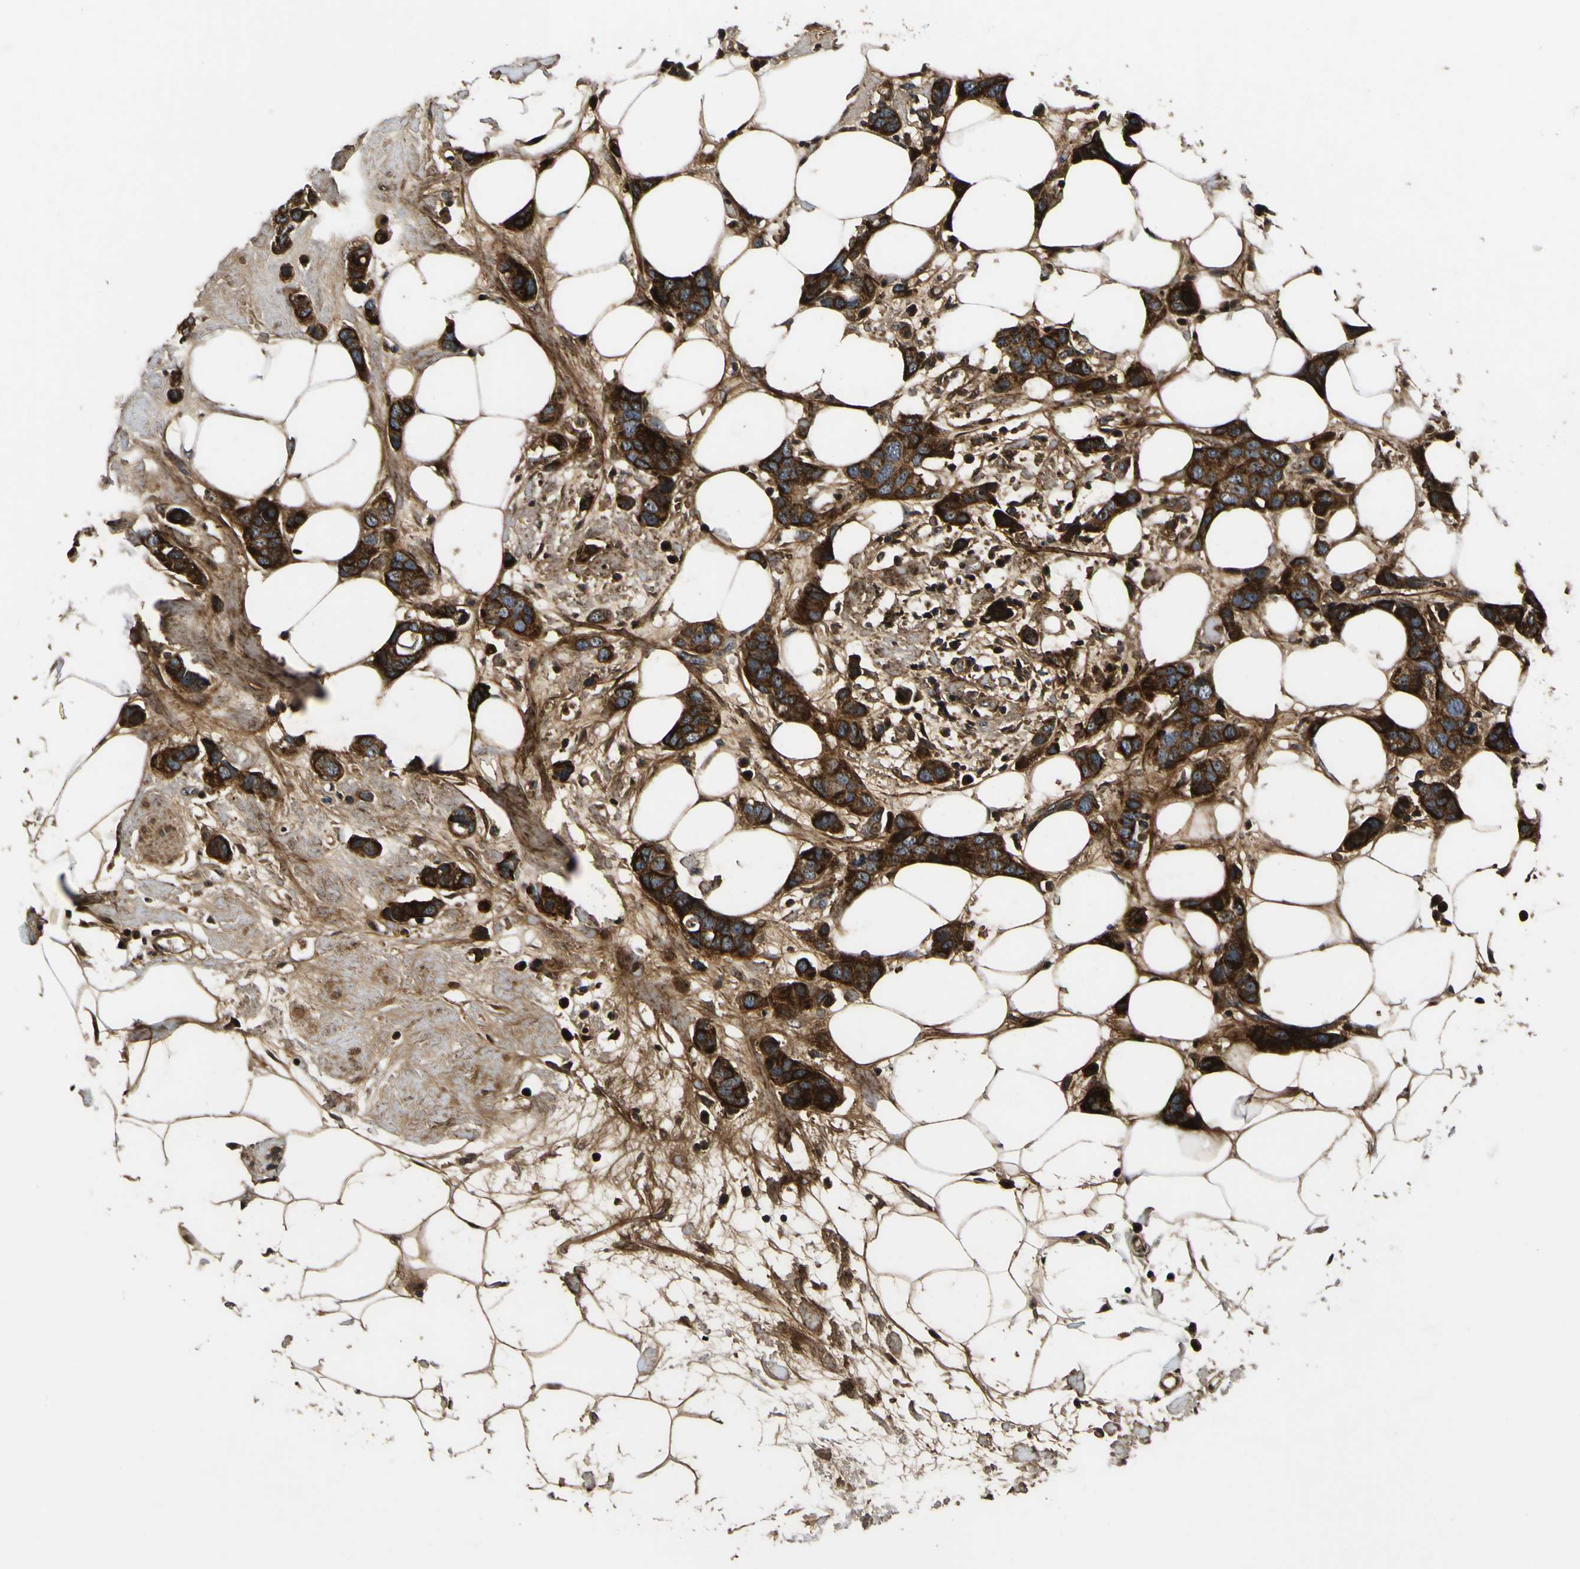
{"staining": {"intensity": "strong", "quantity": ">75%", "location": "cytoplasmic/membranous"}, "tissue": "breast cancer", "cell_type": "Tumor cells", "image_type": "cancer", "snomed": [{"axis": "morphology", "description": "Normal tissue, NOS"}, {"axis": "morphology", "description": "Duct carcinoma"}, {"axis": "topography", "description": "Breast"}], "caption": "A high-resolution image shows immunohistochemistry staining of breast intraductal carcinoma, which shows strong cytoplasmic/membranous staining in about >75% of tumor cells.", "gene": "LRP4", "patient": {"sex": "female", "age": 50}}